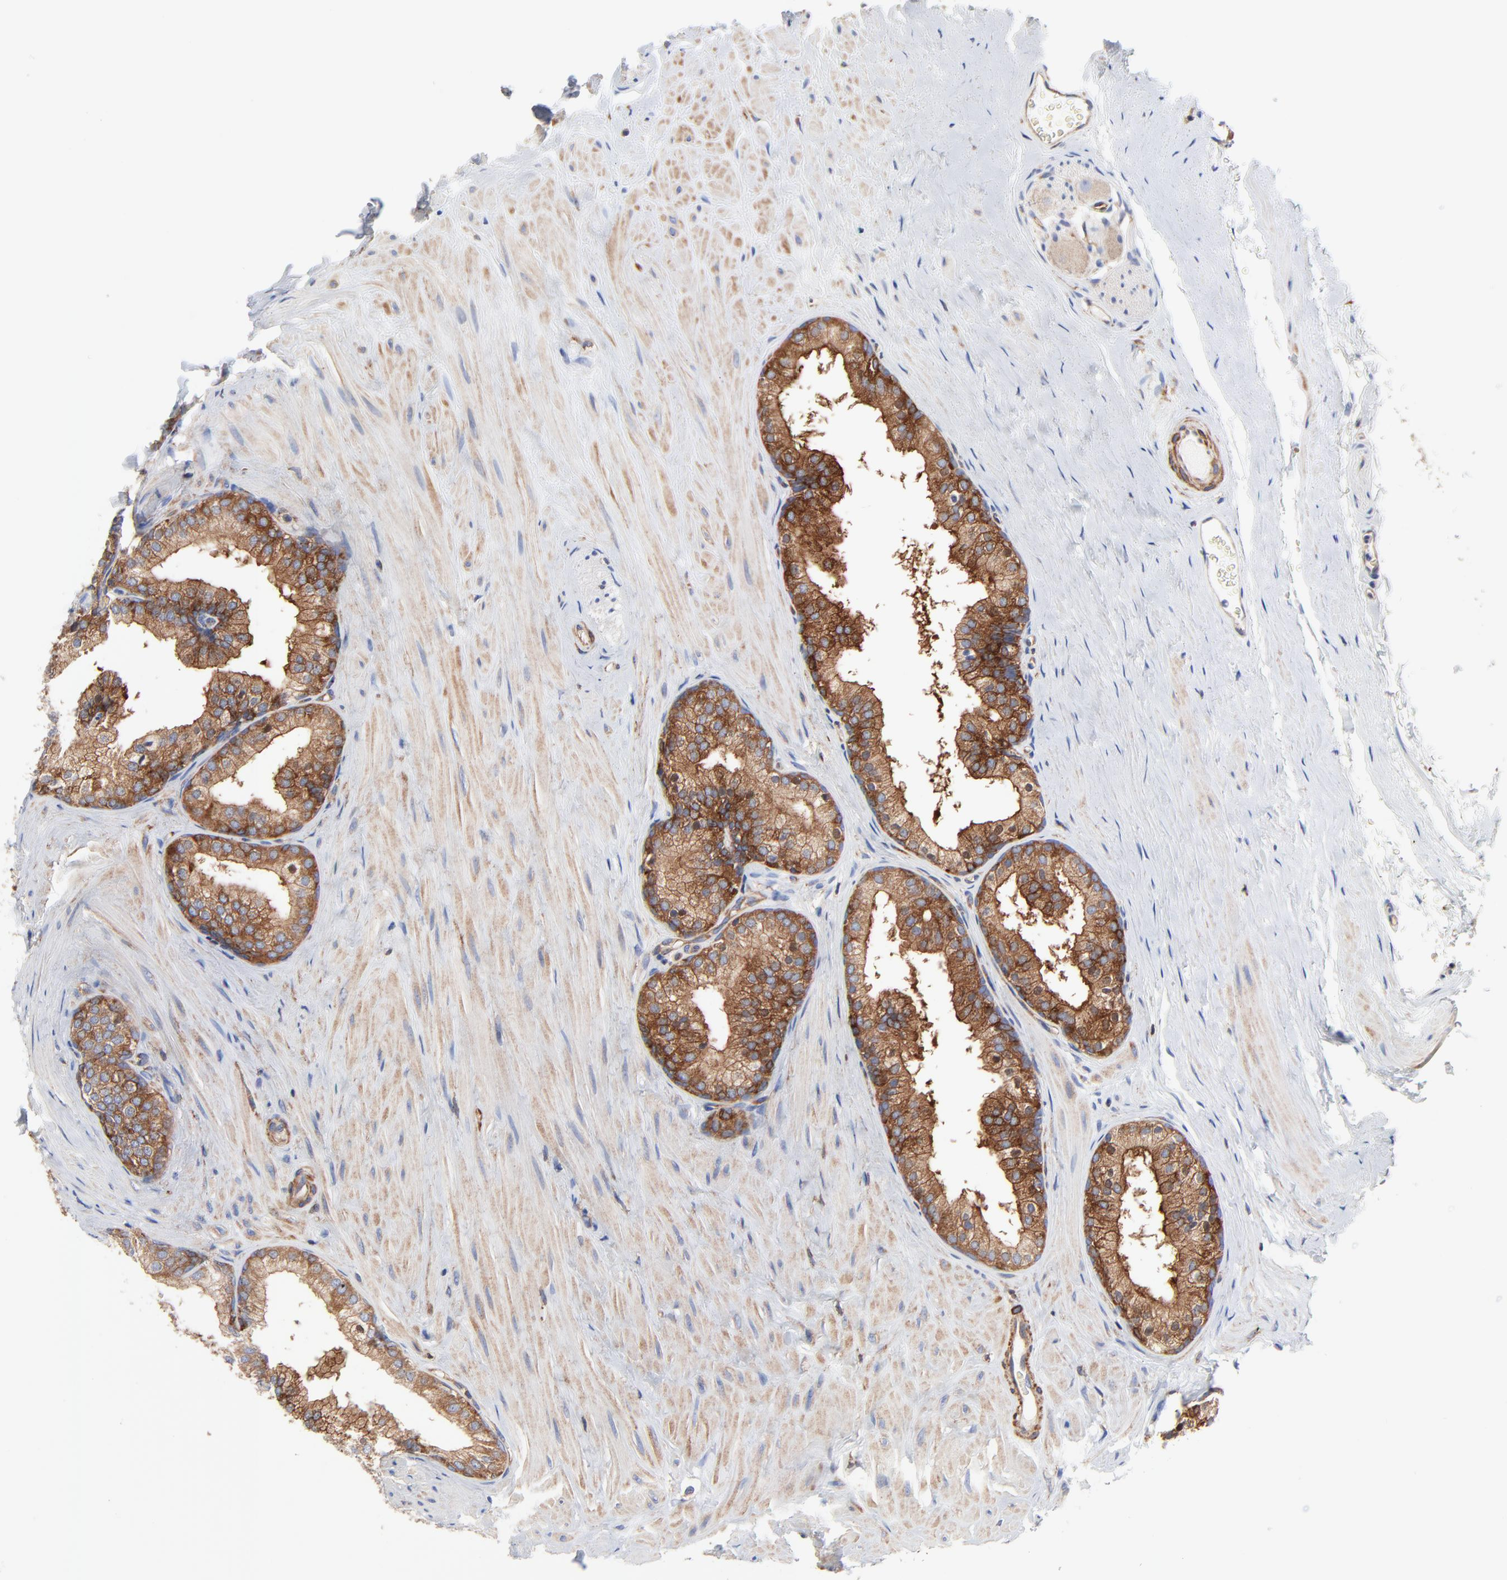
{"staining": {"intensity": "strong", "quantity": ">75%", "location": "cytoplasmic/membranous"}, "tissue": "prostate", "cell_type": "Glandular cells", "image_type": "normal", "snomed": [{"axis": "morphology", "description": "Normal tissue, NOS"}, {"axis": "topography", "description": "Prostate"}], "caption": "High-magnification brightfield microscopy of unremarkable prostate stained with DAB (brown) and counterstained with hematoxylin (blue). glandular cells exhibit strong cytoplasmic/membranous expression is appreciated in approximately>75% of cells. (Stains: DAB in brown, nuclei in blue, Microscopy: brightfield microscopy at high magnification).", "gene": "CD2AP", "patient": {"sex": "male", "age": 60}}